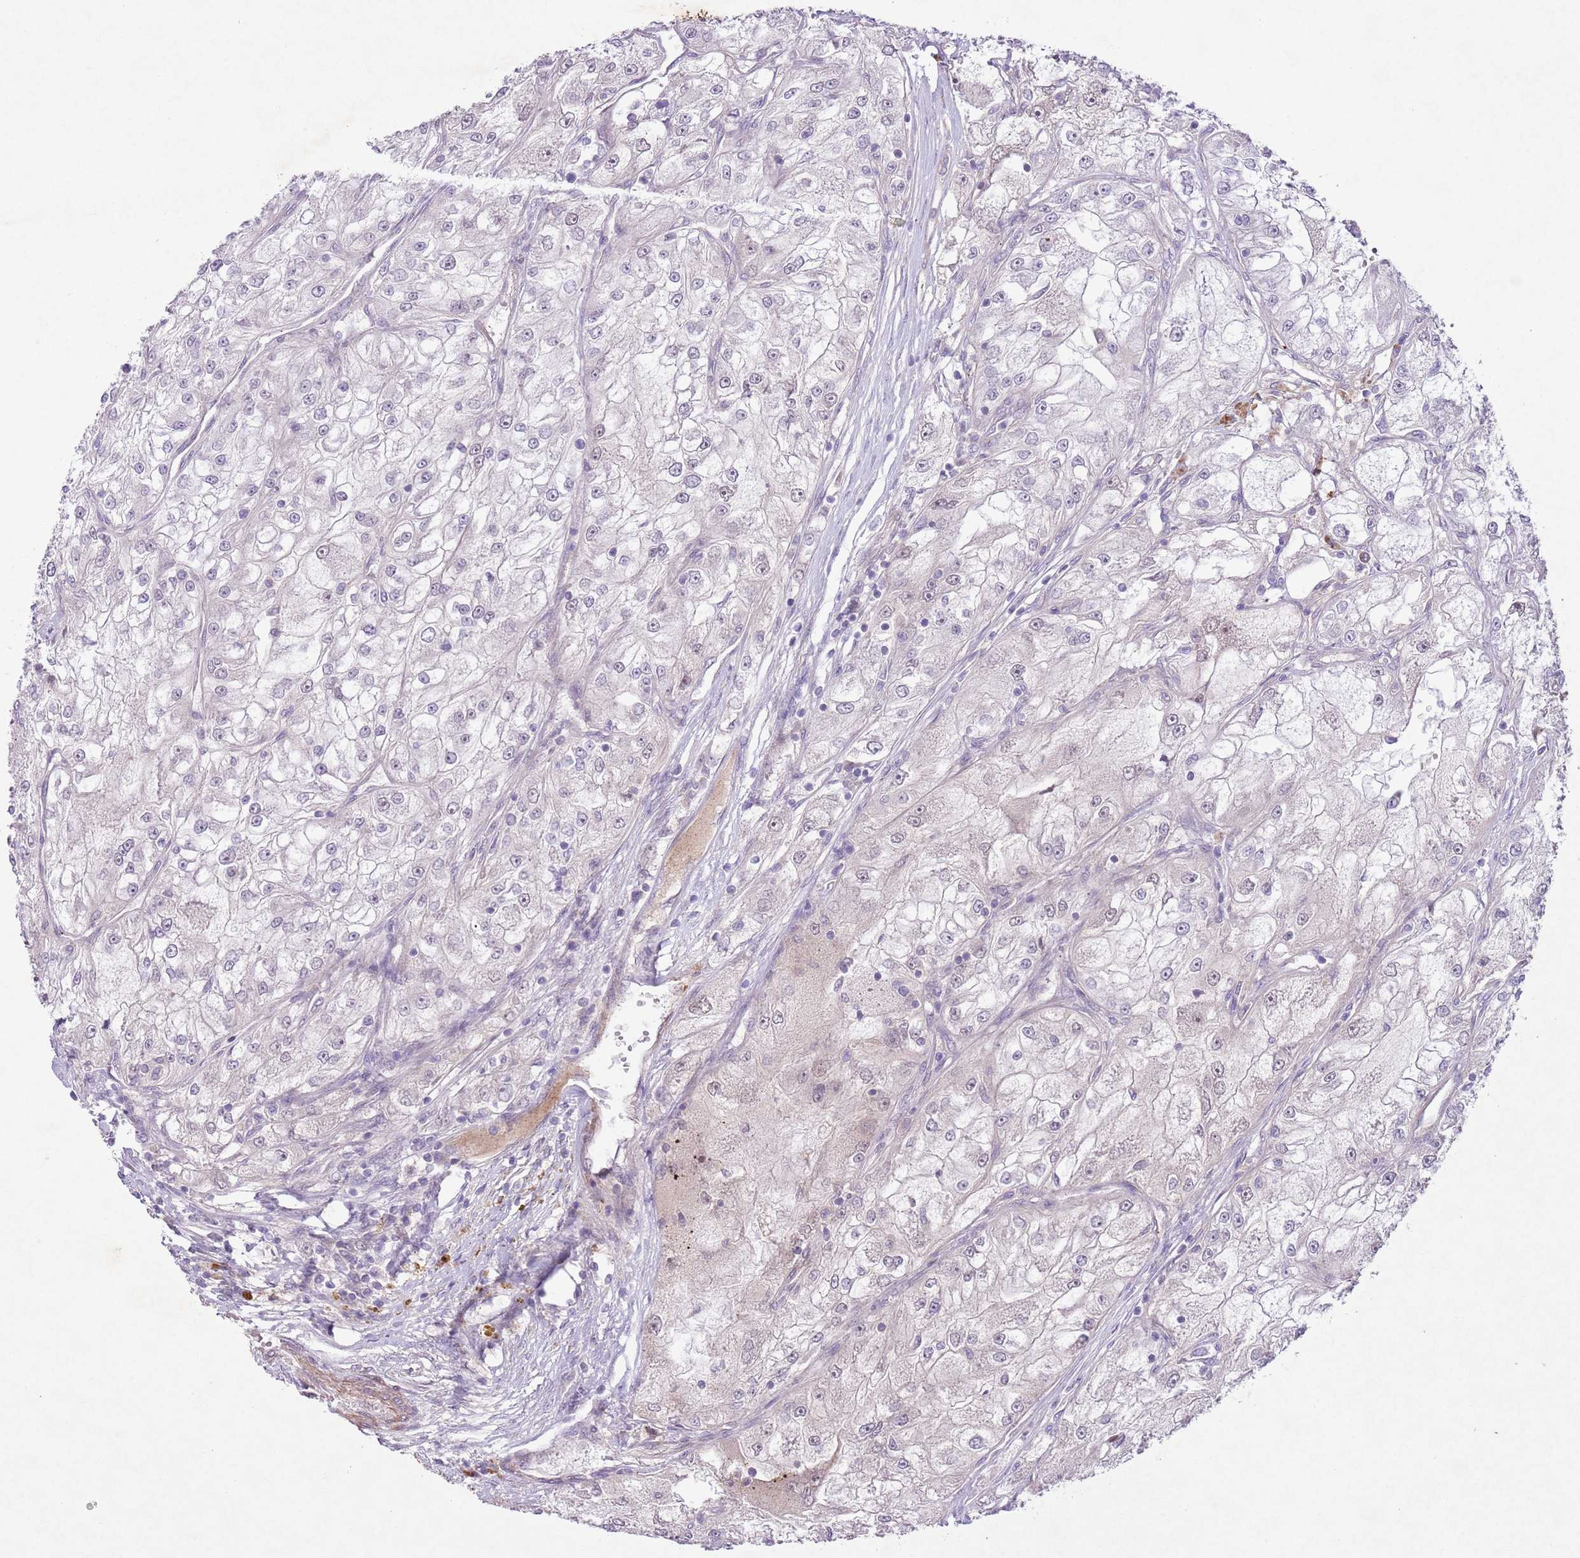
{"staining": {"intensity": "negative", "quantity": "none", "location": "none"}, "tissue": "renal cancer", "cell_type": "Tumor cells", "image_type": "cancer", "snomed": [{"axis": "morphology", "description": "Adenocarcinoma, NOS"}, {"axis": "topography", "description": "Kidney"}], "caption": "Histopathology image shows no protein staining in tumor cells of adenocarcinoma (renal) tissue.", "gene": "CCNI", "patient": {"sex": "female", "age": 72}}